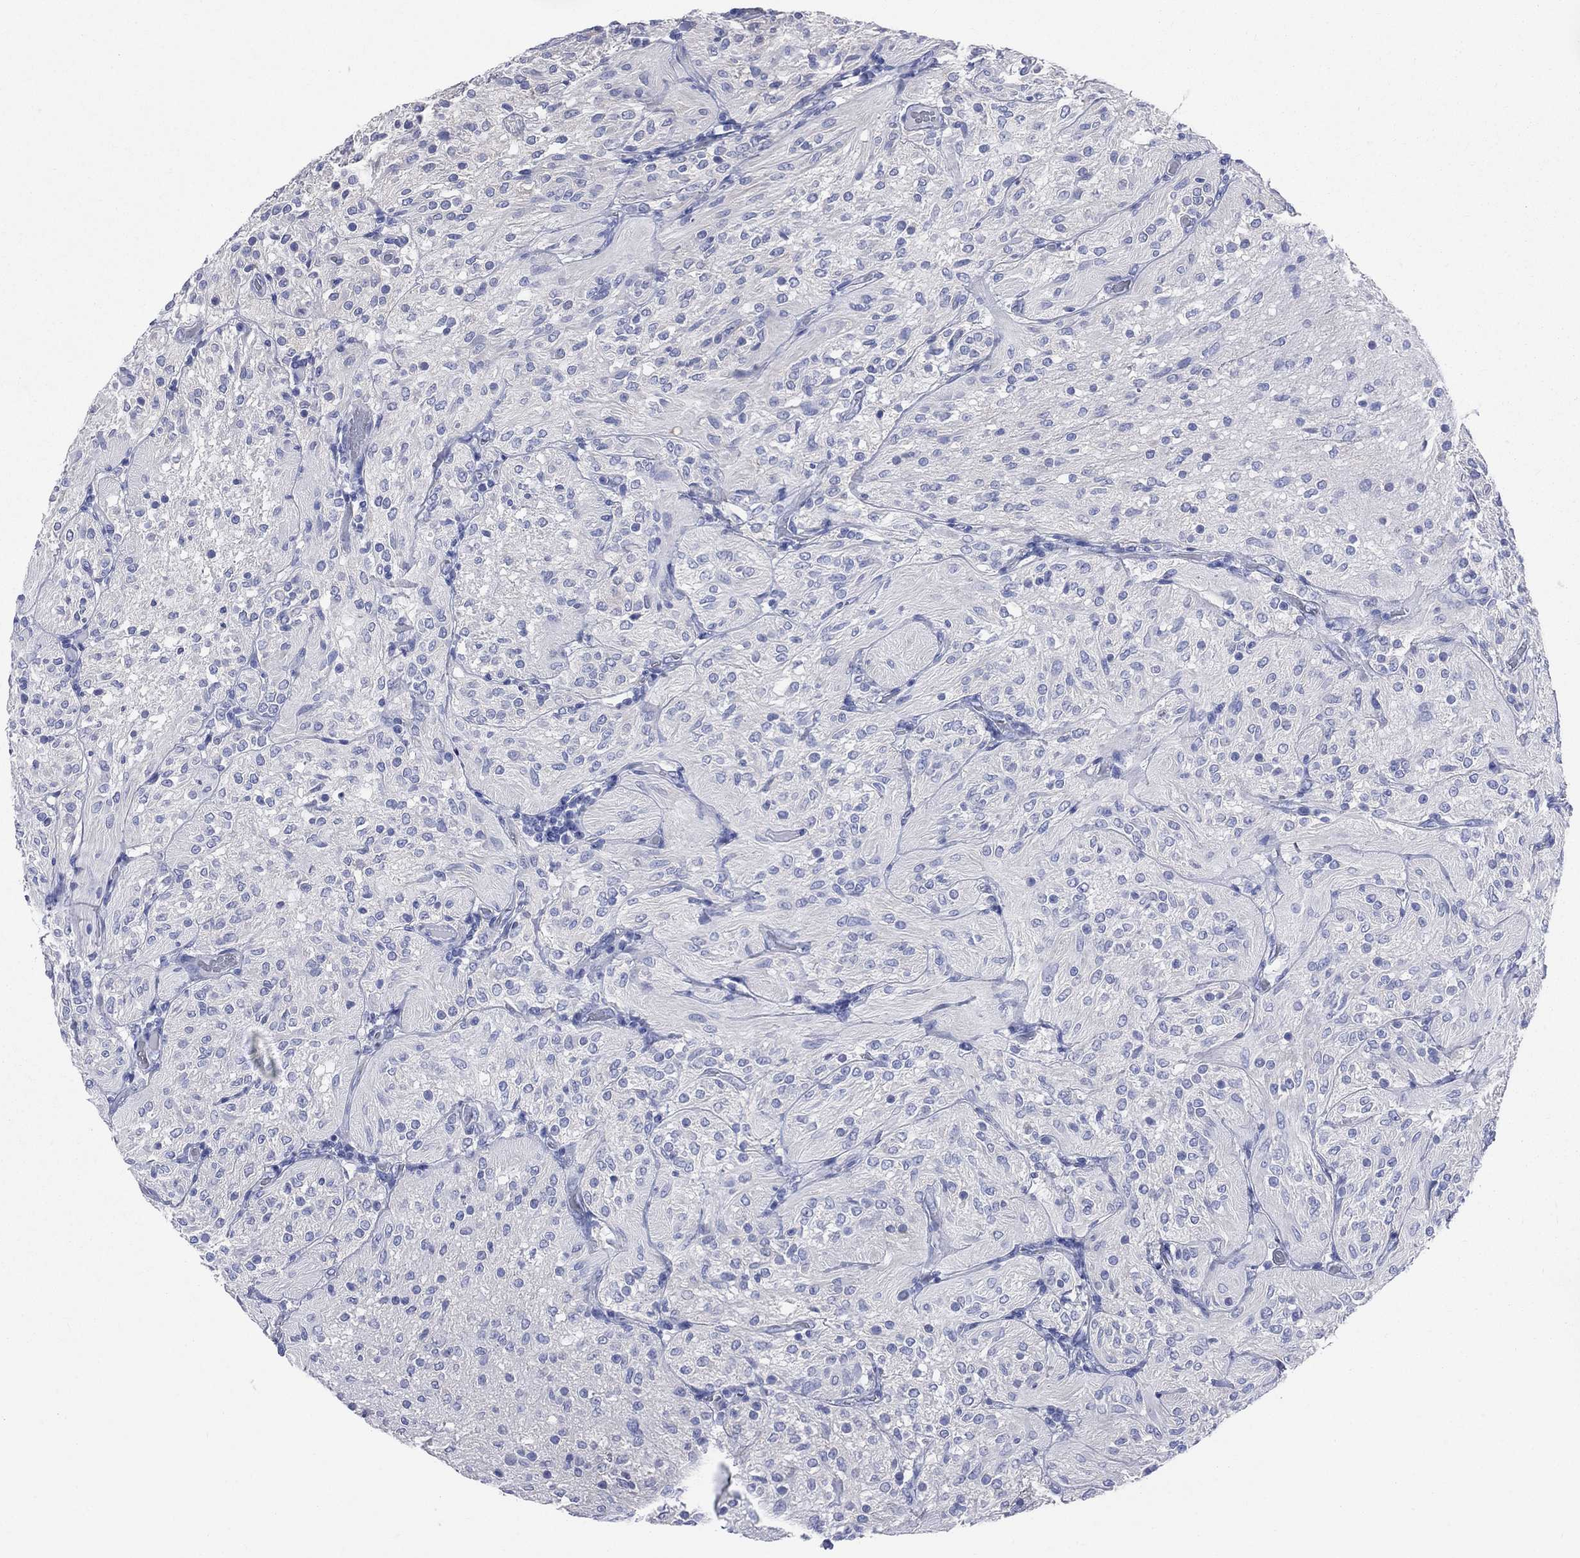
{"staining": {"intensity": "negative", "quantity": "none", "location": "none"}, "tissue": "glioma", "cell_type": "Tumor cells", "image_type": "cancer", "snomed": [{"axis": "morphology", "description": "Glioma, malignant, Low grade"}, {"axis": "topography", "description": "Brain"}], "caption": "Tumor cells show no significant expression in malignant low-grade glioma.", "gene": "SYP", "patient": {"sex": "male", "age": 3}}